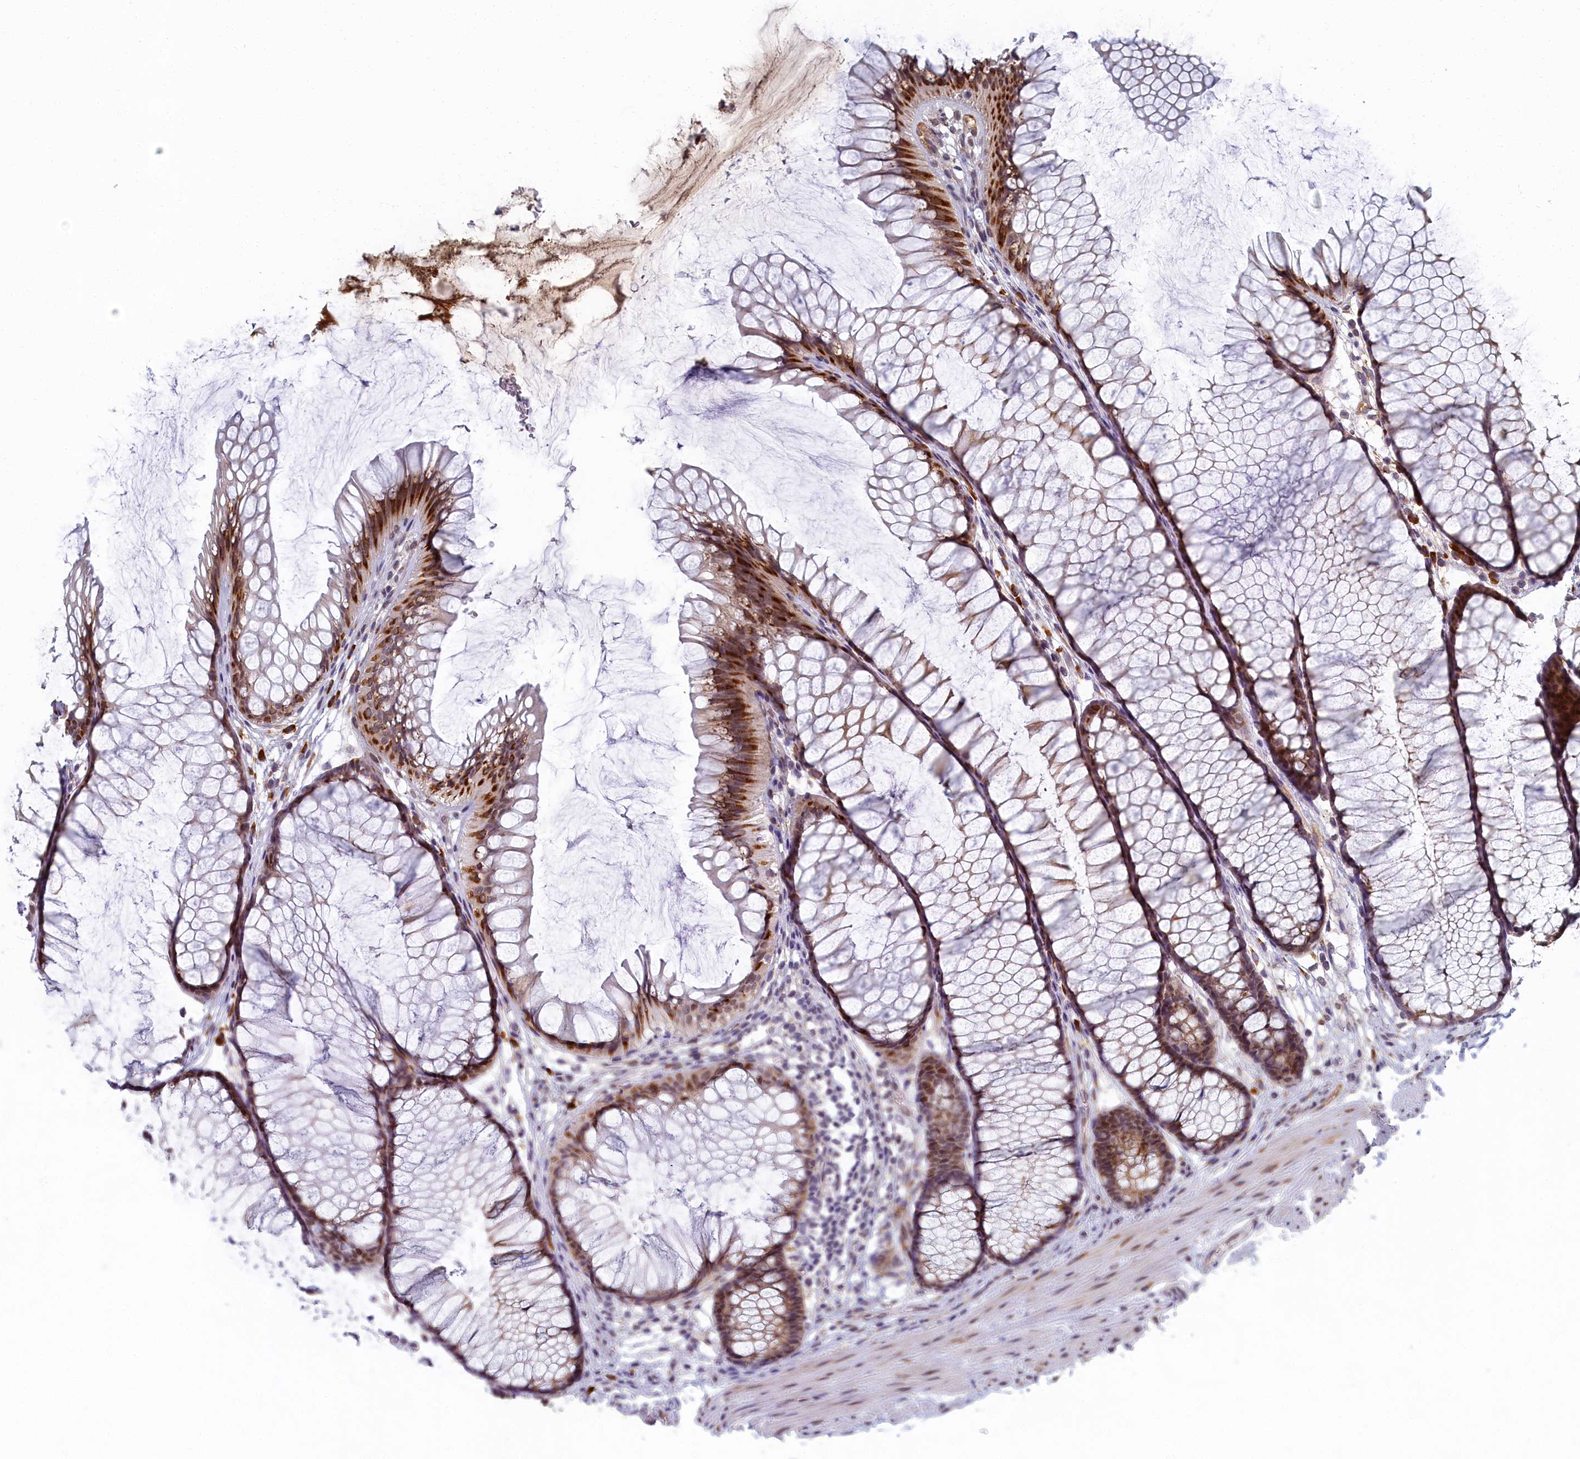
{"staining": {"intensity": "negative", "quantity": "none", "location": "none"}, "tissue": "colon", "cell_type": "Endothelial cells", "image_type": "normal", "snomed": [{"axis": "morphology", "description": "Normal tissue, NOS"}, {"axis": "topography", "description": "Colon"}], "caption": "The micrograph exhibits no significant staining in endothelial cells of colon. (Brightfield microscopy of DAB (3,3'-diaminobenzidine) IHC at high magnification).", "gene": "DNAJC17", "patient": {"sex": "female", "age": 82}}